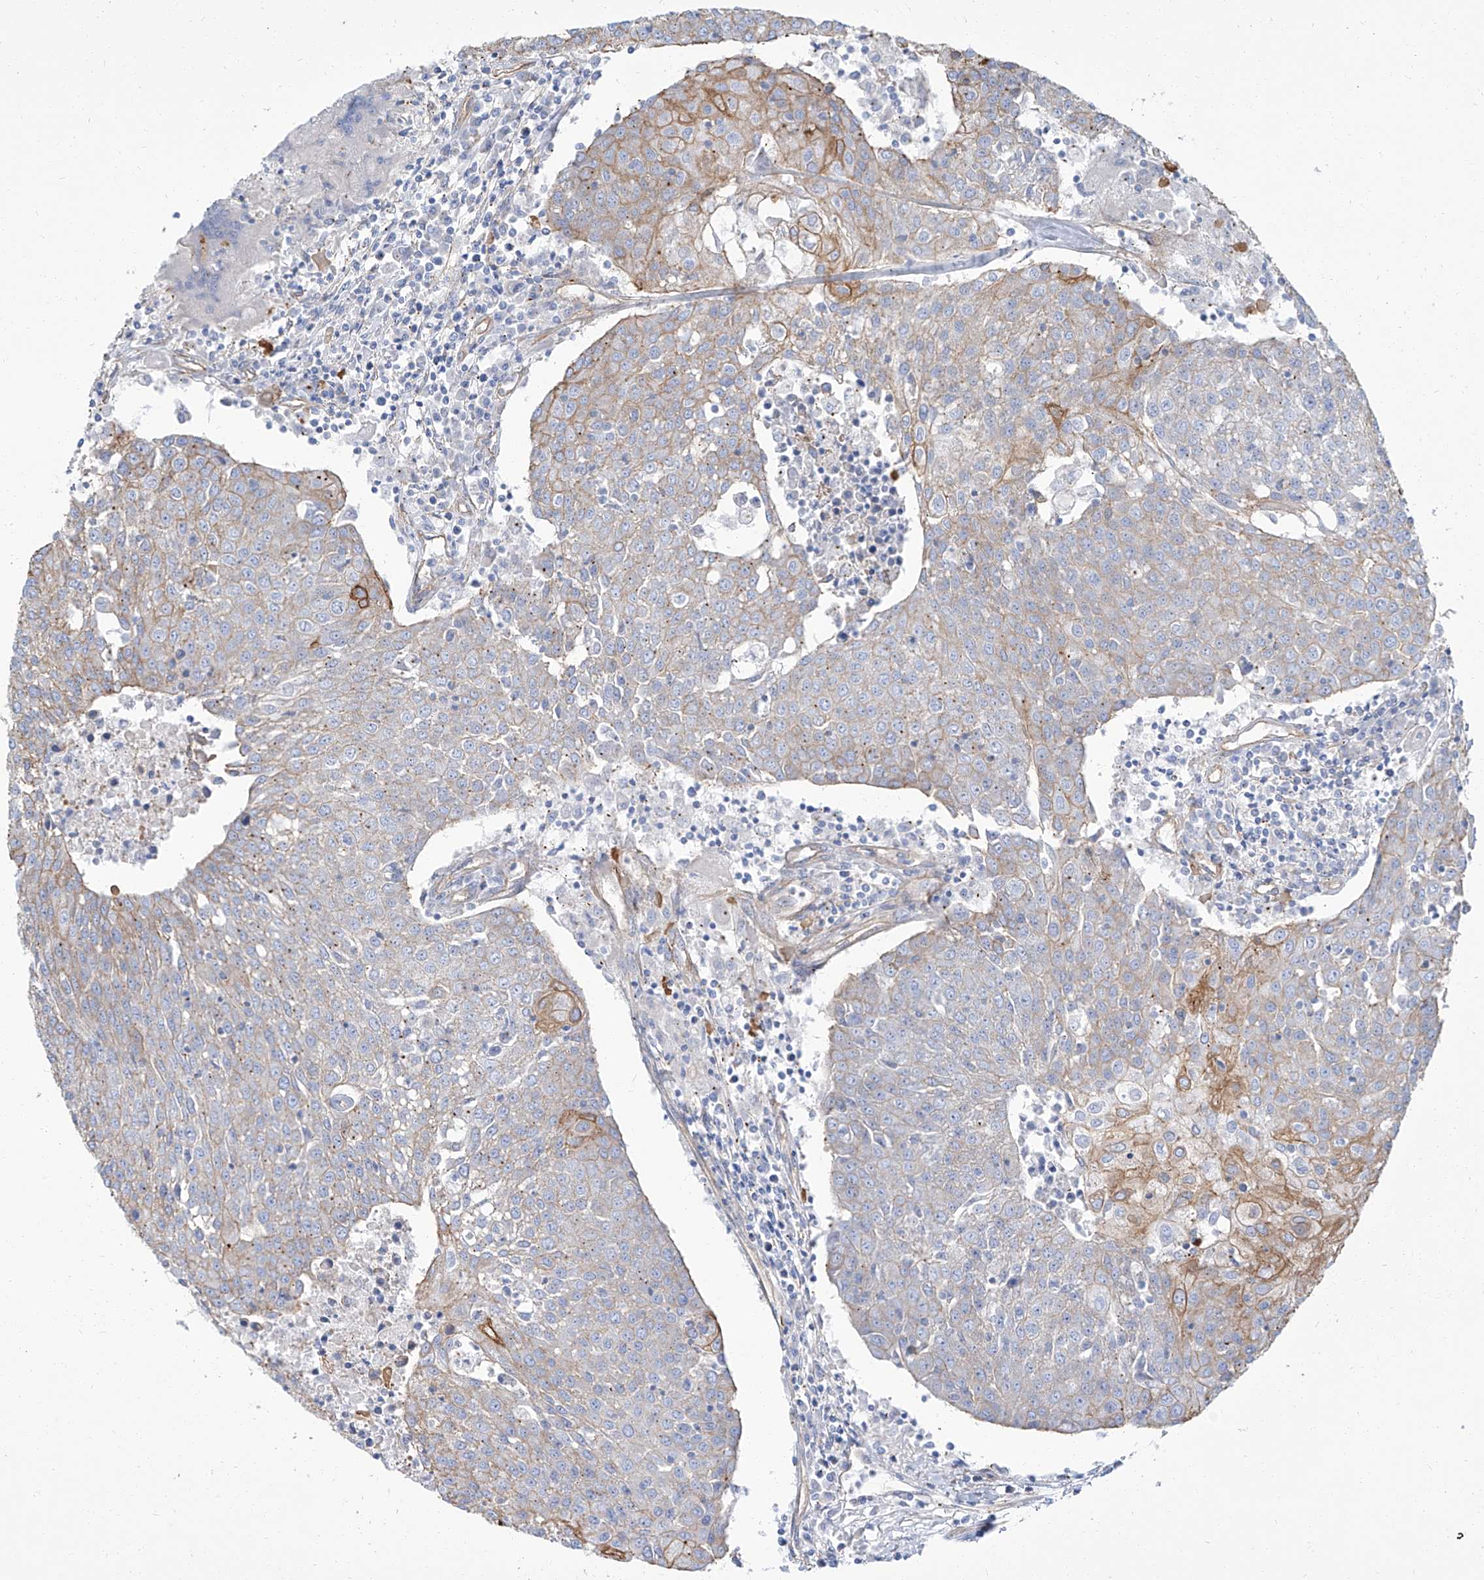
{"staining": {"intensity": "moderate", "quantity": "<25%", "location": "cytoplasmic/membranous"}, "tissue": "urothelial cancer", "cell_type": "Tumor cells", "image_type": "cancer", "snomed": [{"axis": "morphology", "description": "Urothelial carcinoma, High grade"}, {"axis": "topography", "description": "Urinary bladder"}], "caption": "This is a histology image of immunohistochemistry staining of urothelial carcinoma (high-grade), which shows moderate expression in the cytoplasmic/membranous of tumor cells.", "gene": "TXLNB", "patient": {"sex": "female", "age": 85}}